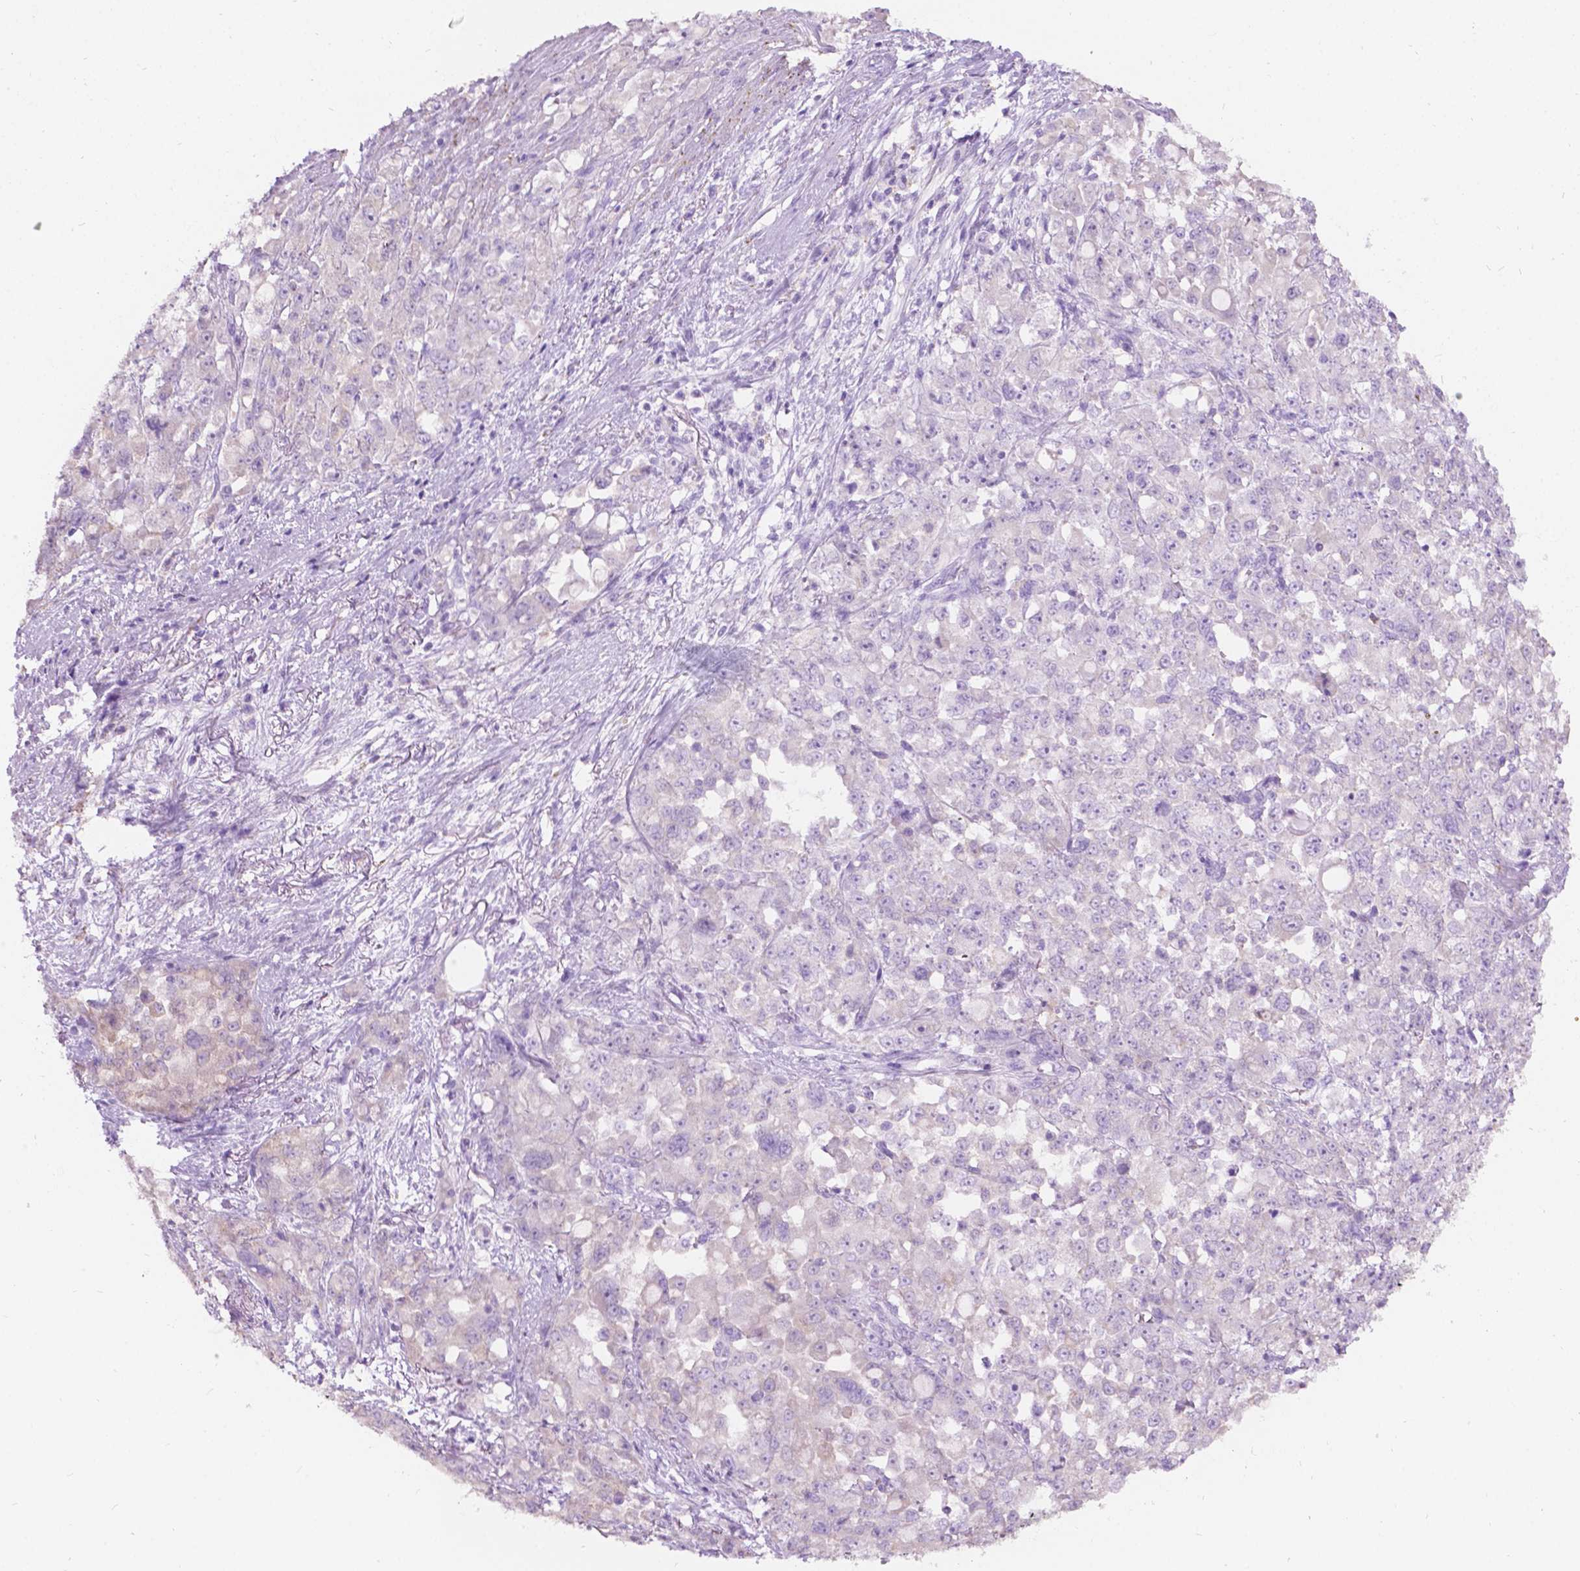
{"staining": {"intensity": "negative", "quantity": "none", "location": "none"}, "tissue": "stomach cancer", "cell_type": "Tumor cells", "image_type": "cancer", "snomed": [{"axis": "morphology", "description": "Adenocarcinoma, NOS"}, {"axis": "topography", "description": "Stomach"}], "caption": "Histopathology image shows no protein staining in tumor cells of stomach adenocarcinoma tissue.", "gene": "NOS1AP", "patient": {"sex": "female", "age": 76}}